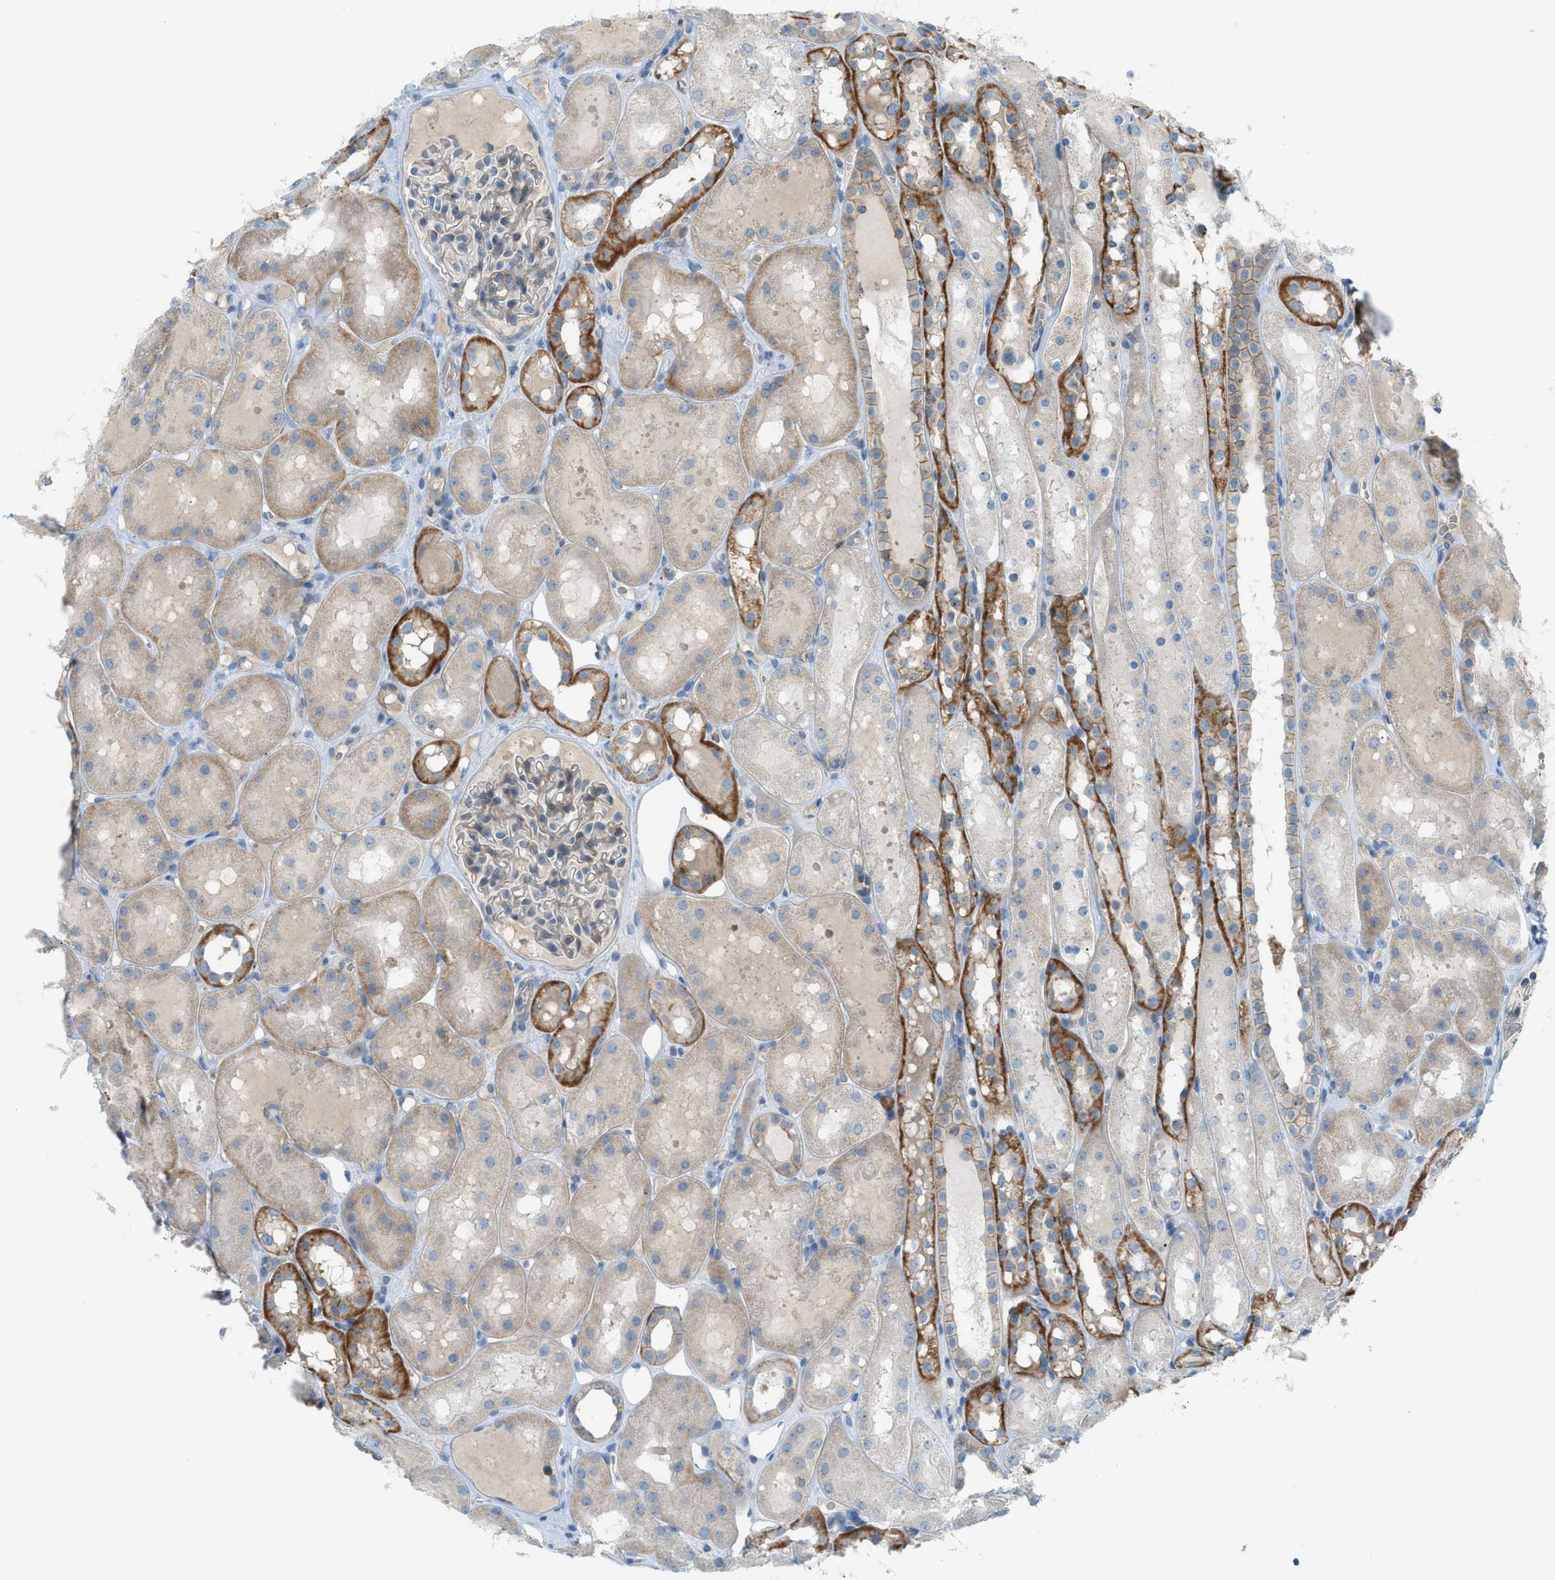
{"staining": {"intensity": "moderate", "quantity": "<25%", "location": "cytoplasmic/membranous"}, "tissue": "kidney", "cell_type": "Cells in glomeruli", "image_type": "normal", "snomed": [{"axis": "morphology", "description": "Normal tissue, NOS"}, {"axis": "topography", "description": "Kidney"}, {"axis": "topography", "description": "Urinary bladder"}], "caption": "Cells in glomeruli exhibit low levels of moderate cytoplasmic/membranous staining in approximately <25% of cells in benign kidney.", "gene": "GRK6", "patient": {"sex": "male", "age": 16}}